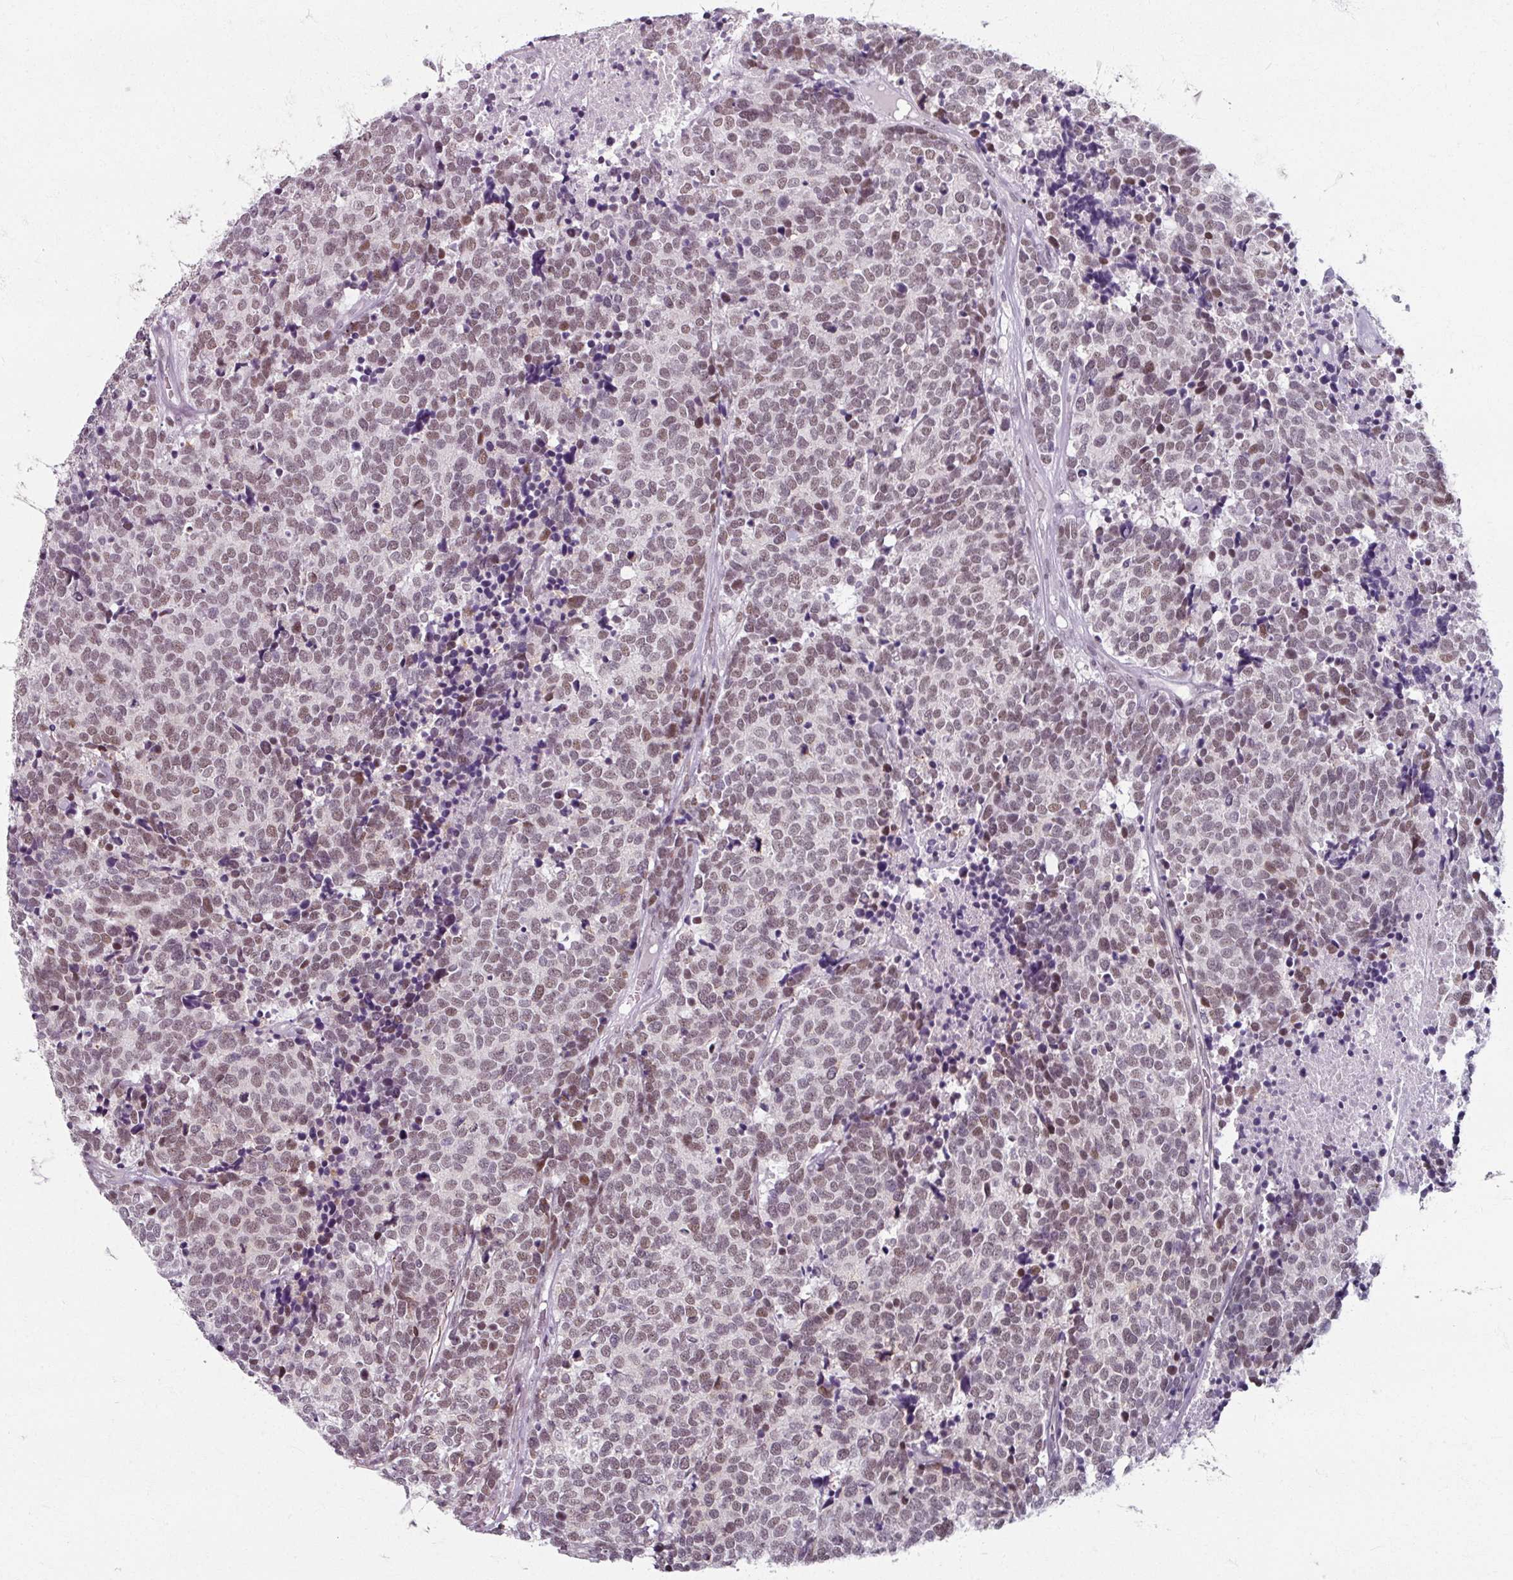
{"staining": {"intensity": "moderate", "quantity": "25%-75%", "location": "nuclear"}, "tissue": "carcinoid", "cell_type": "Tumor cells", "image_type": "cancer", "snomed": [{"axis": "morphology", "description": "Carcinoid, malignant, NOS"}, {"axis": "topography", "description": "Skin"}], "caption": "Immunohistochemistry (DAB) staining of carcinoid exhibits moderate nuclear protein expression in about 25%-75% of tumor cells.", "gene": "RIPOR3", "patient": {"sex": "female", "age": 79}}